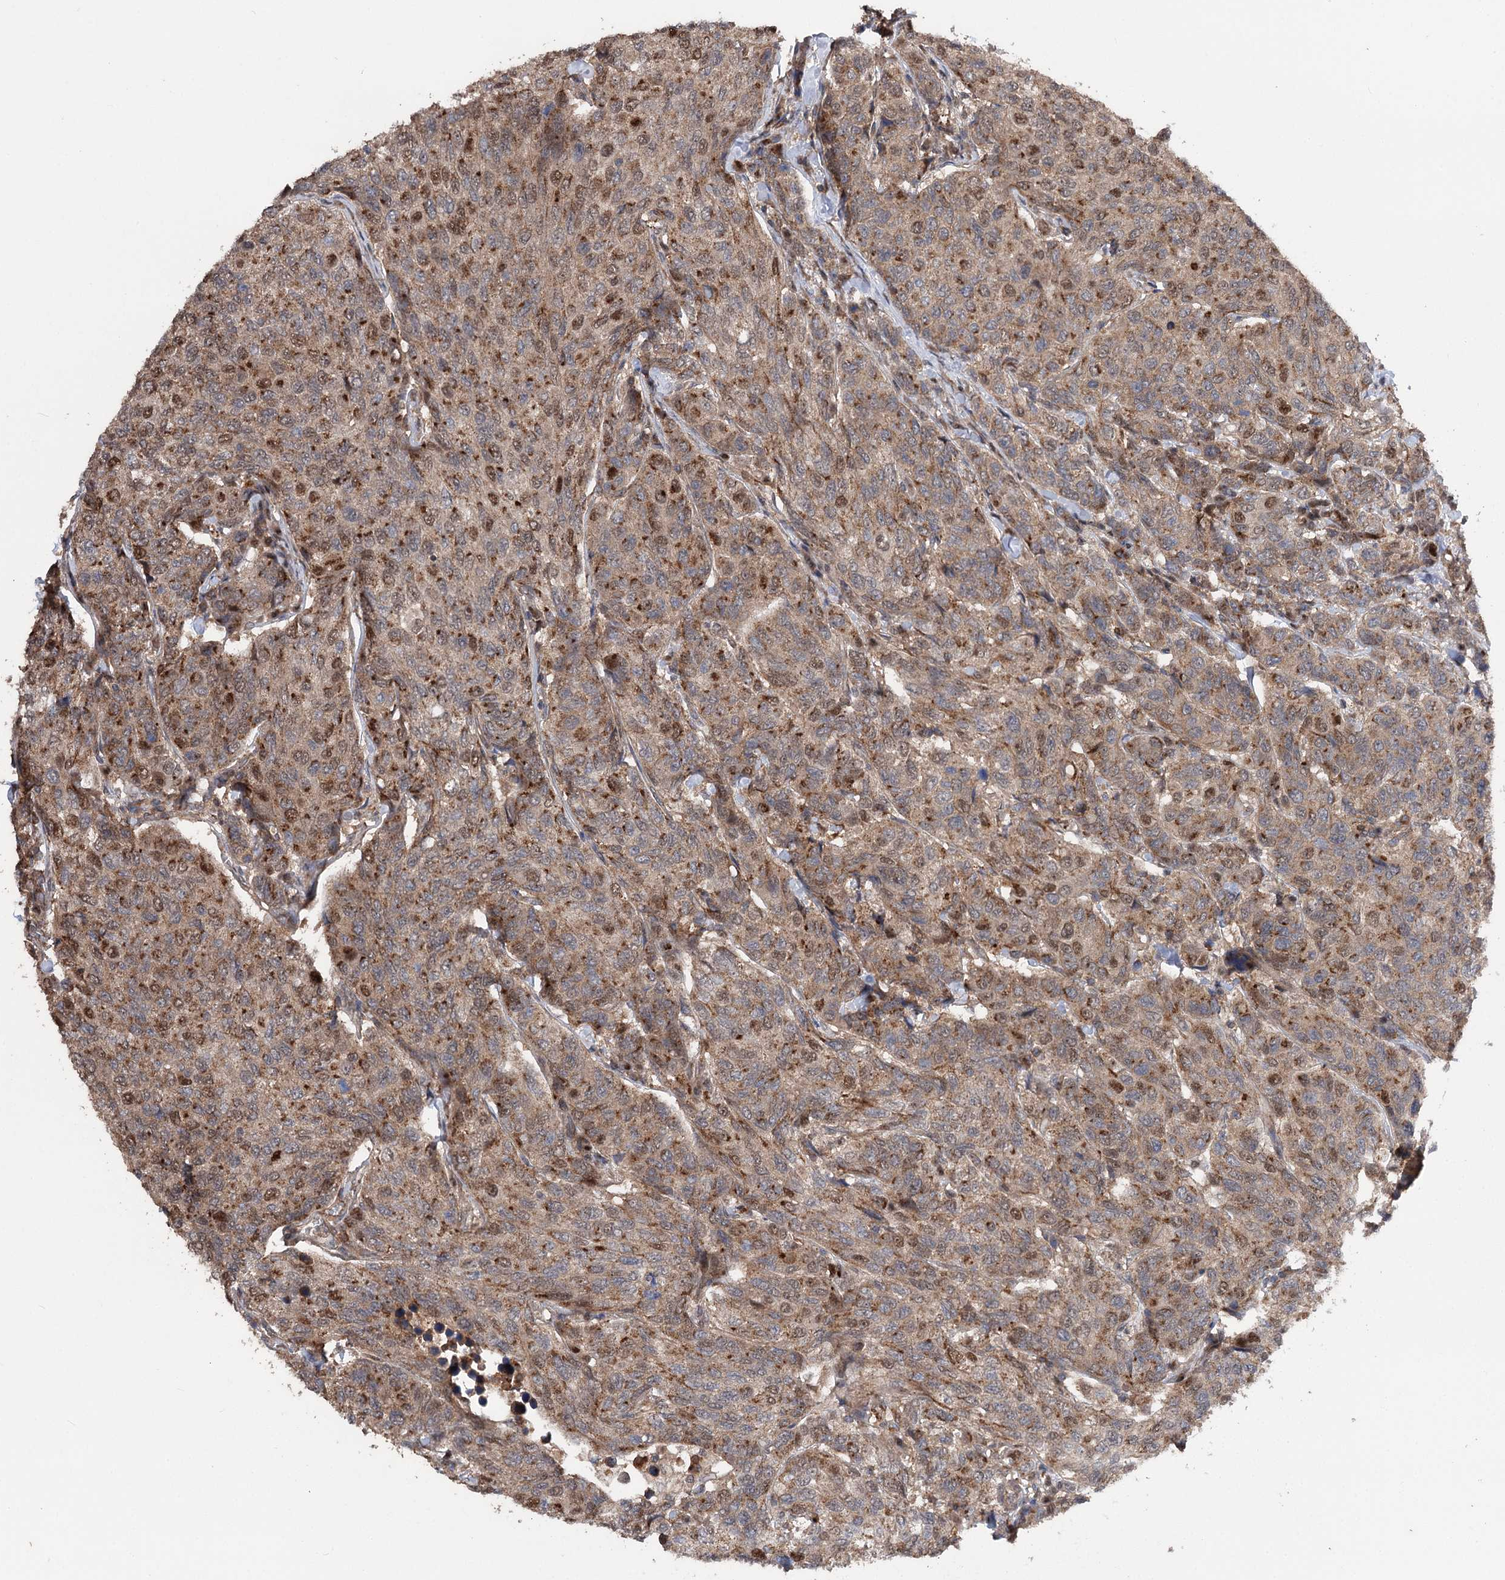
{"staining": {"intensity": "moderate", "quantity": ">75%", "location": "cytoplasmic/membranous"}, "tissue": "breast cancer", "cell_type": "Tumor cells", "image_type": "cancer", "snomed": [{"axis": "morphology", "description": "Duct carcinoma"}, {"axis": "topography", "description": "Breast"}], "caption": "Breast intraductal carcinoma stained with DAB (3,3'-diaminobenzidine) immunohistochemistry exhibits medium levels of moderate cytoplasmic/membranous expression in approximately >75% of tumor cells.", "gene": "STX6", "patient": {"sex": "female", "age": 55}}